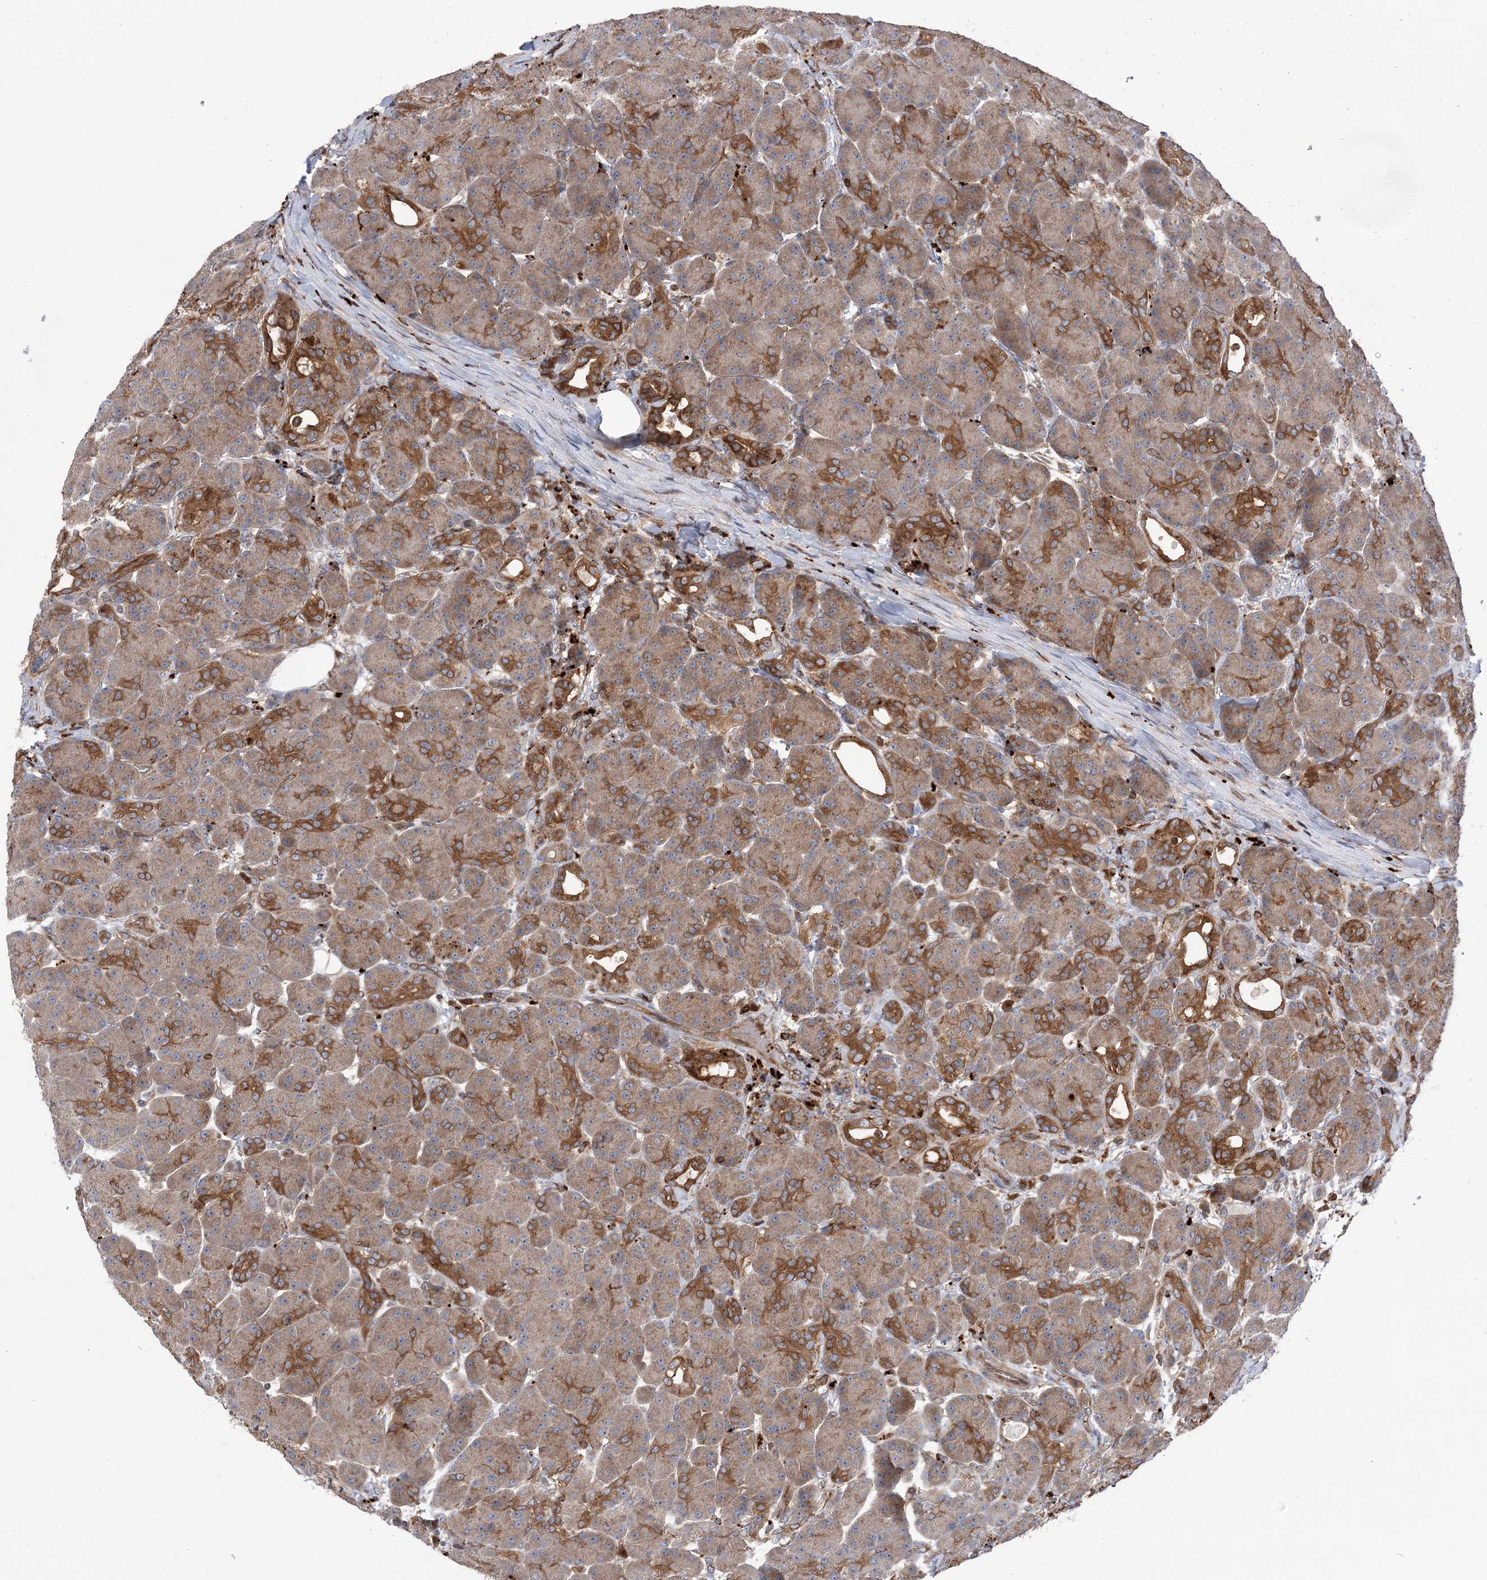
{"staining": {"intensity": "moderate", "quantity": "25%-75%", "location": "cytoplasmic/membranous"}, "tissue": "pancreas", "cell_type": "Exocrine glandular cells", "image_type": "normal", "snomed": [{"axis": "morphology", "description": "Normal tissue, NOS"}, {"axis": "topography", "description": "Pancreas"}], "caption": "This histopathology image exhibits immunohistochemistry staining of unremarkable pancreas, with medium moderate cytoplasmic/membranous staining in about 25%-75% of exocrine glandular cells.", "gene": "VPS37B", "patient": {"sex": "male", "age": 63}}